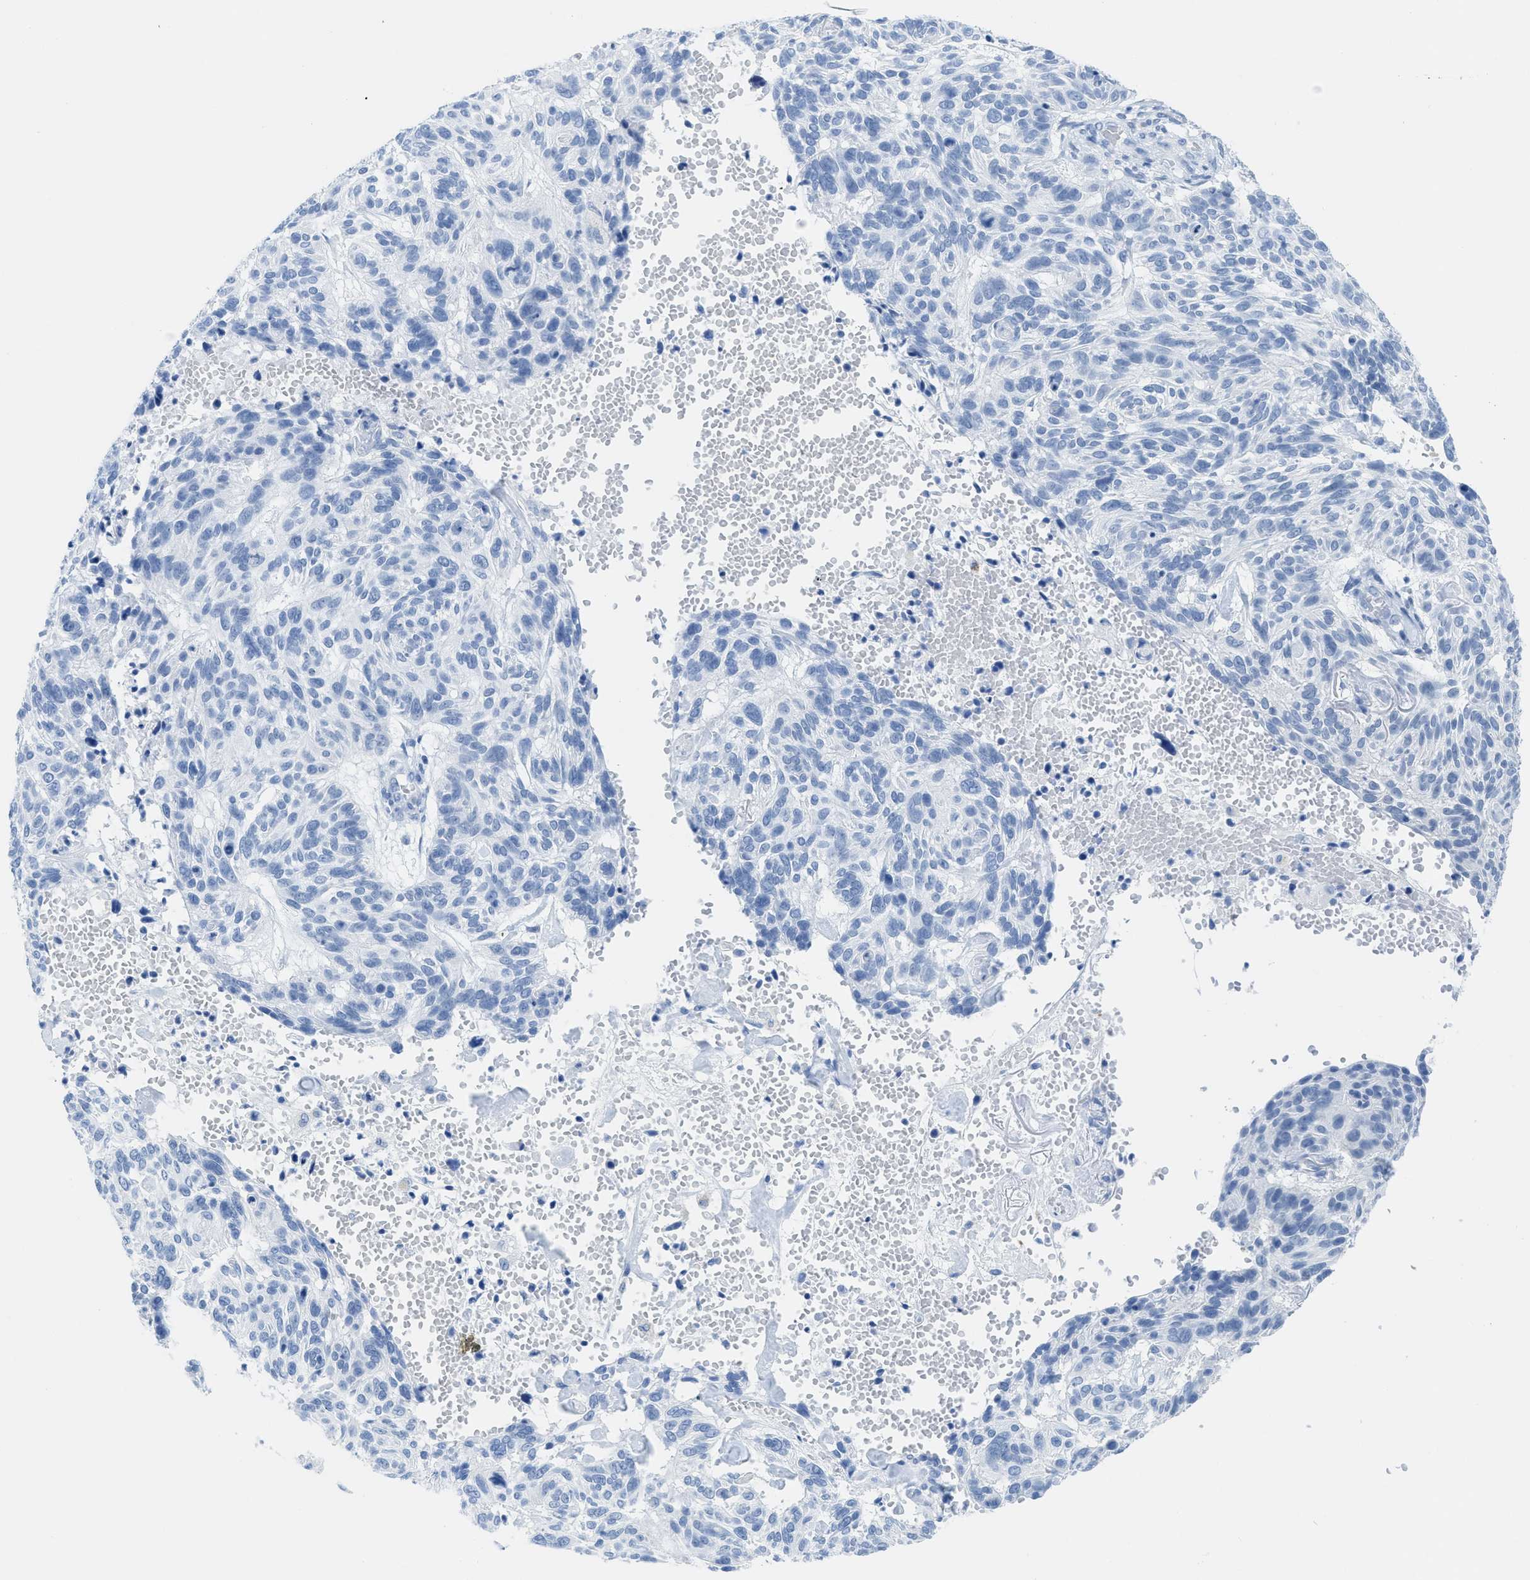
{"staining": {"intensity": "negative", "quantity": "none", "location": "none"}, "tissue": "skin cancer", "cell_type": "Tumor cells", "image_type": "cancer", "snomed": [{"axis": "morphology", "description": "Basal cell carcinoma"}, {"axis": "topography", "description": "Skin"}], "caption": "Tumor cells show no significant expression in skin cancer (basal cell carcinoma).", "gene": "WDR4", "patient": {"sex": "male", "age": 85}}